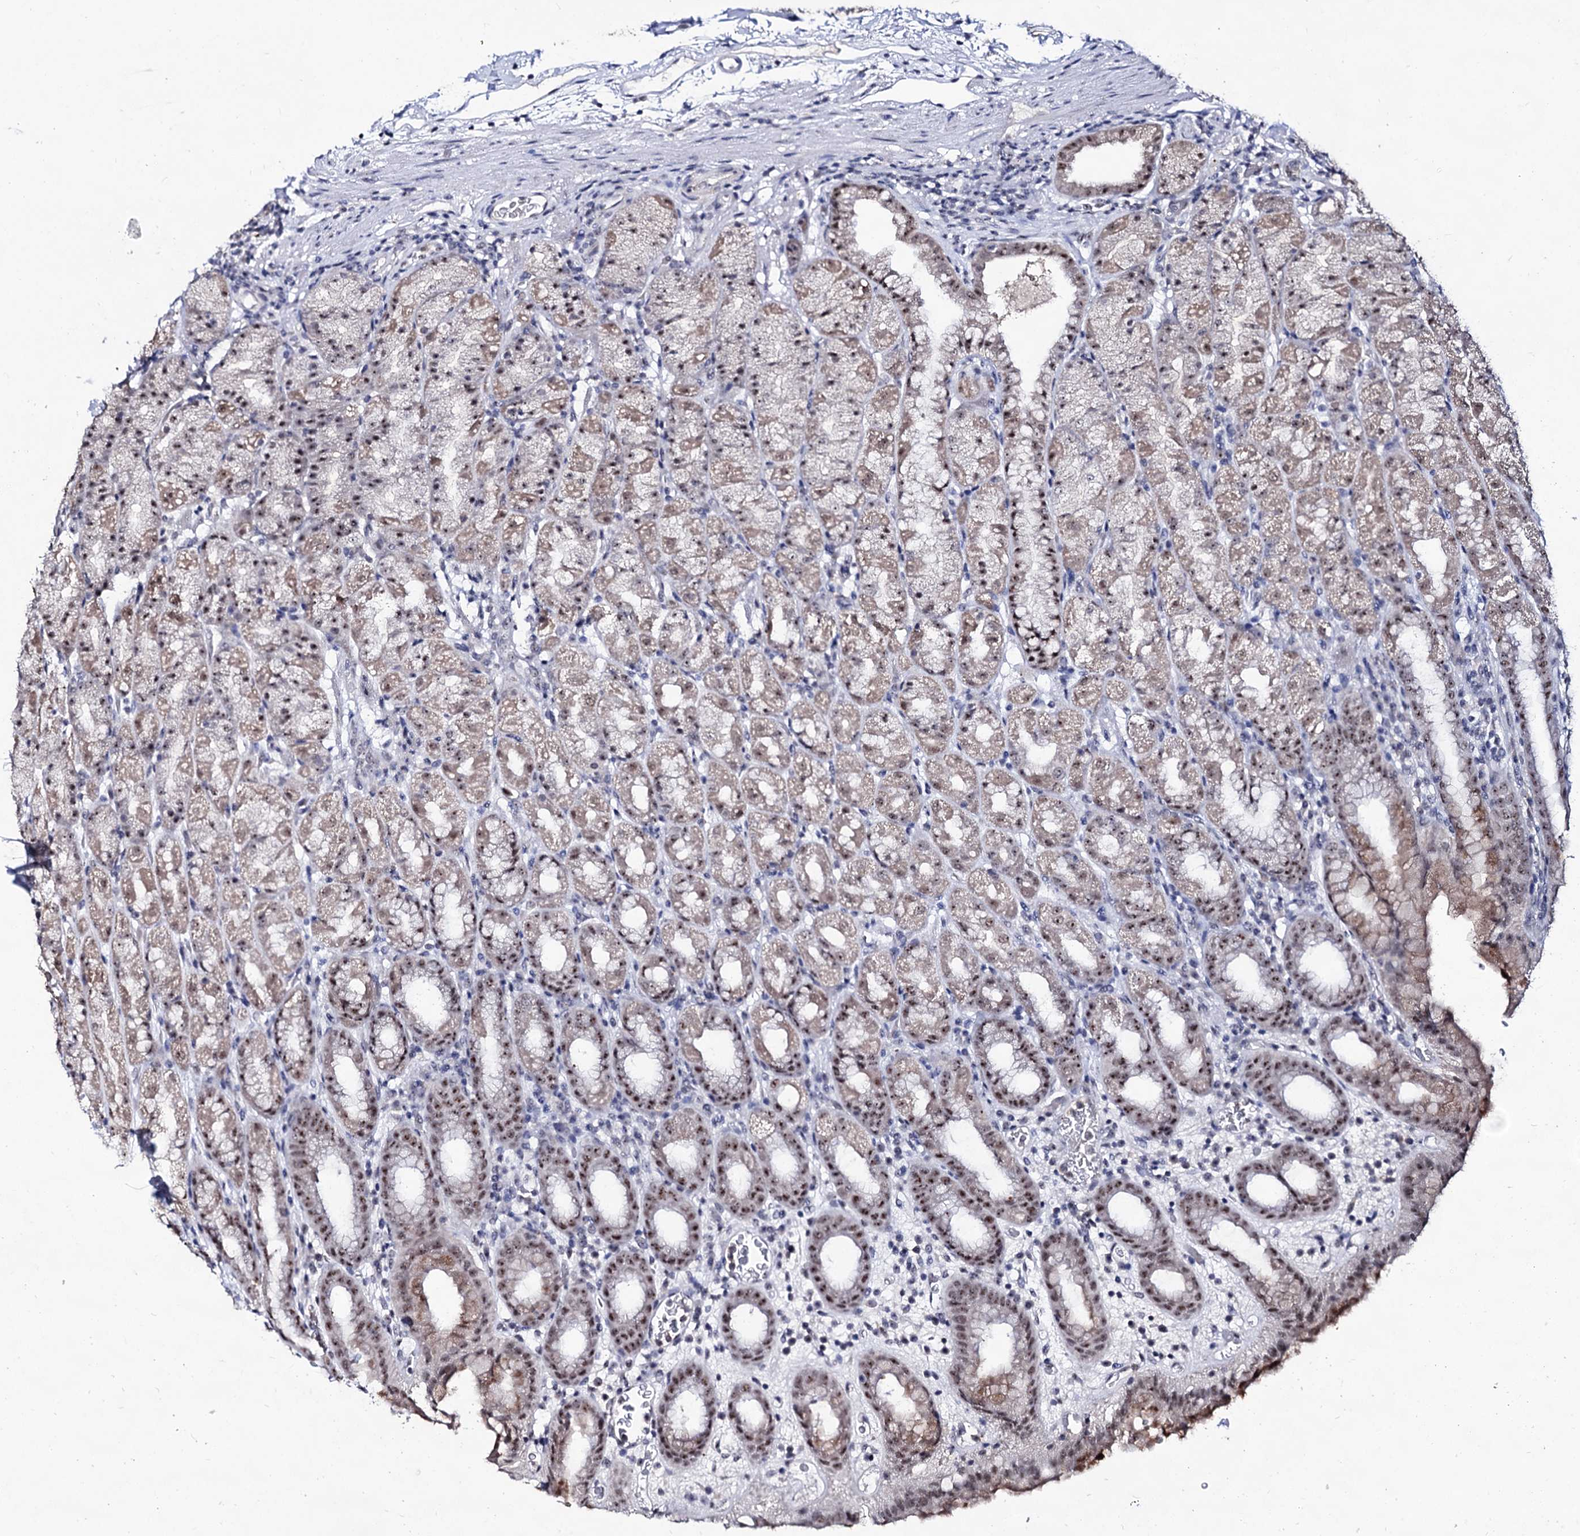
{"staining": {"intensity": "moderate", "quantity": ">75%", "location": "nuclear"}, "tissue": "stomach", "cell_type": "Glandular cells", "image_type": "normal", "snomed": [{"axis": "morphology", "description": "Normal tissue, NOS"}, {"axis": "topography", "description": "Stomach, upper"}], "caption": "Stomach stained with IHC exhibits moderate nuclear positivity in approximately >75% of glandular cells.", "gene": "EXOSC10", "patient": {"sex": "male", "age": 68}}